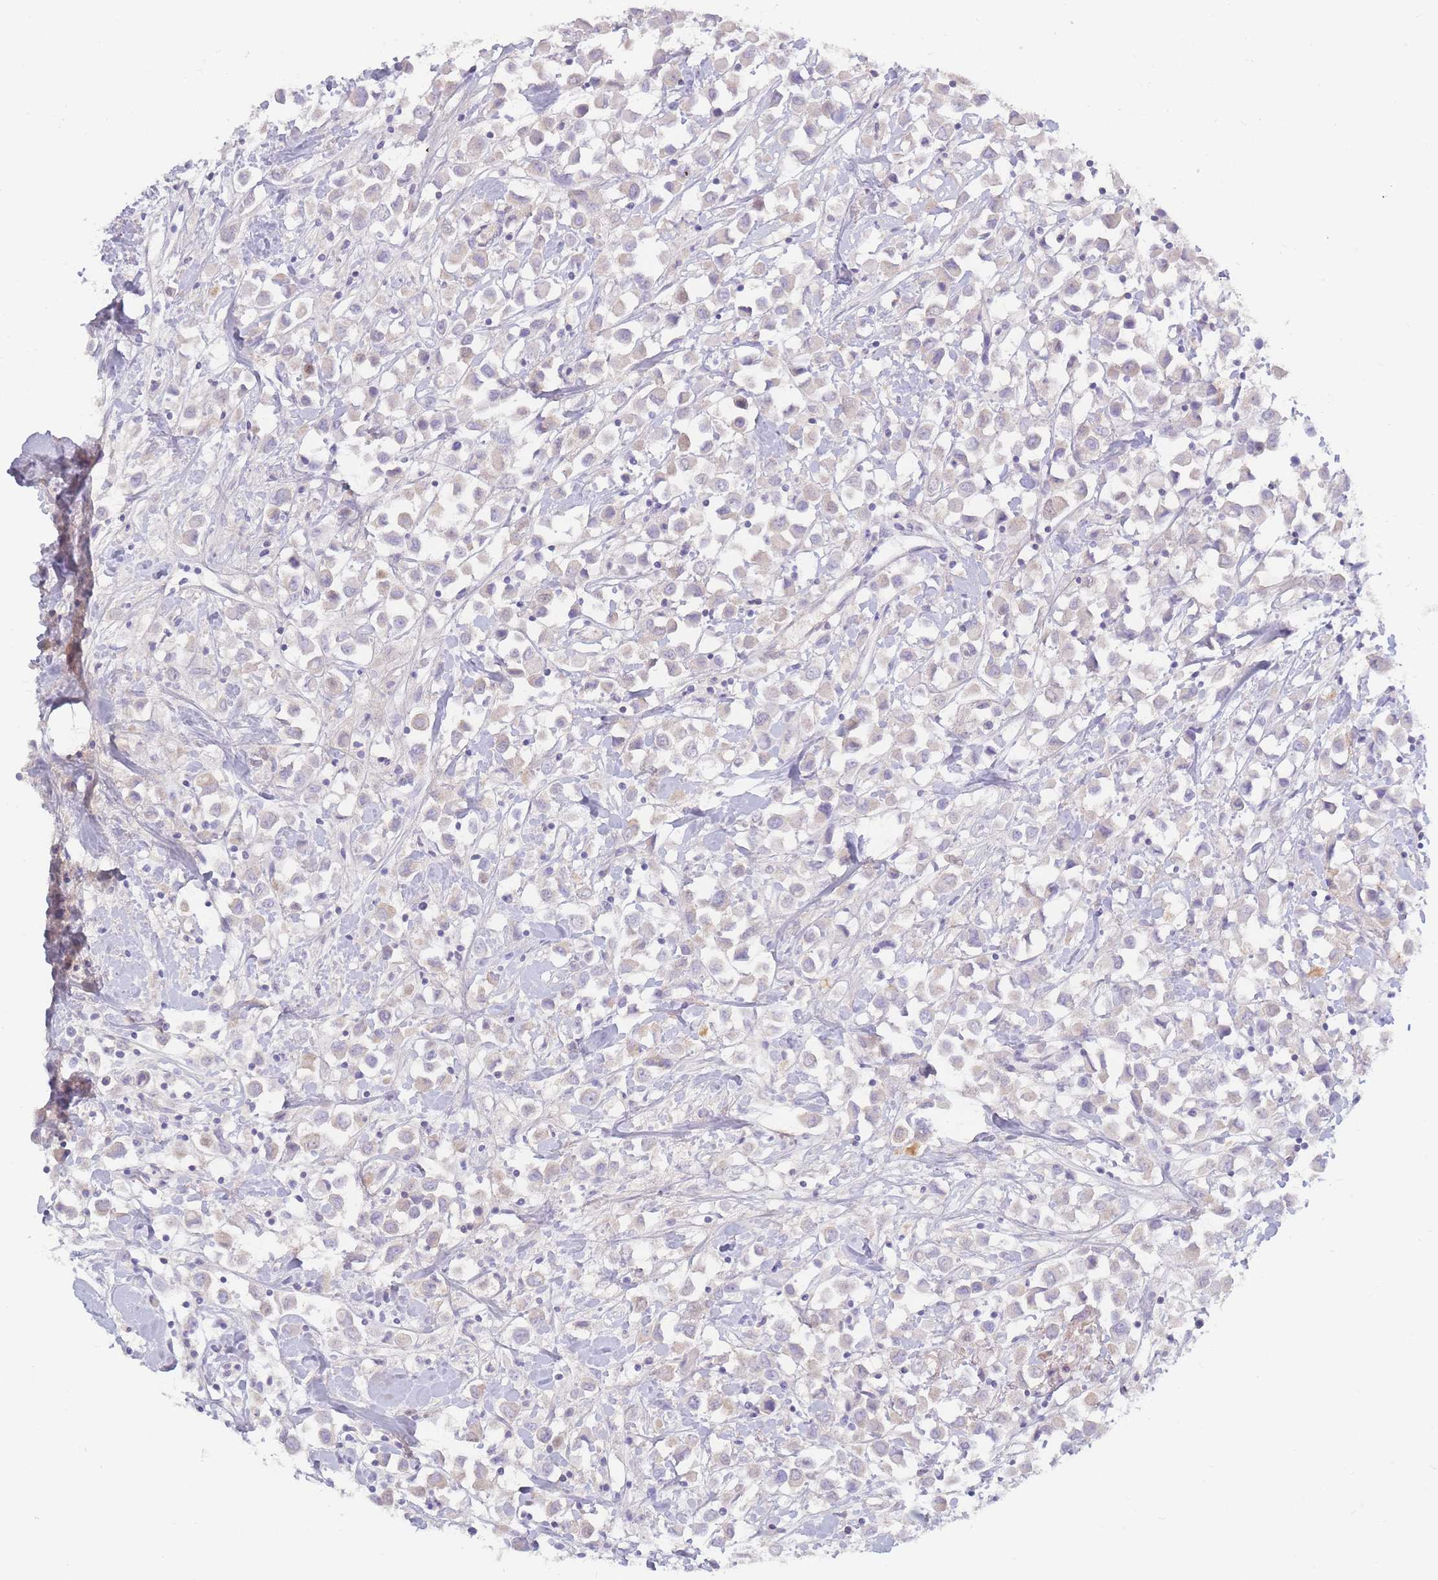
{"staining": {"intensity": "negative", "quantity": "none", "location": "none"}, "tissue": "breast cancer", "cell_type": "Tumor cells", "image_type": "cancer", "snomed": [{"axis": "morphology", "description": "Duct carcinoma"}, {"axis": "topography", "description": "Breast"}], "caption": "This is an immunohistochemistry (IHC) micrograph of breast infiltrating ductal carcinoma. There is no staining in tumor cells.", "gene": "PRG4", "patient": {"sex": "female", "age": 61}}